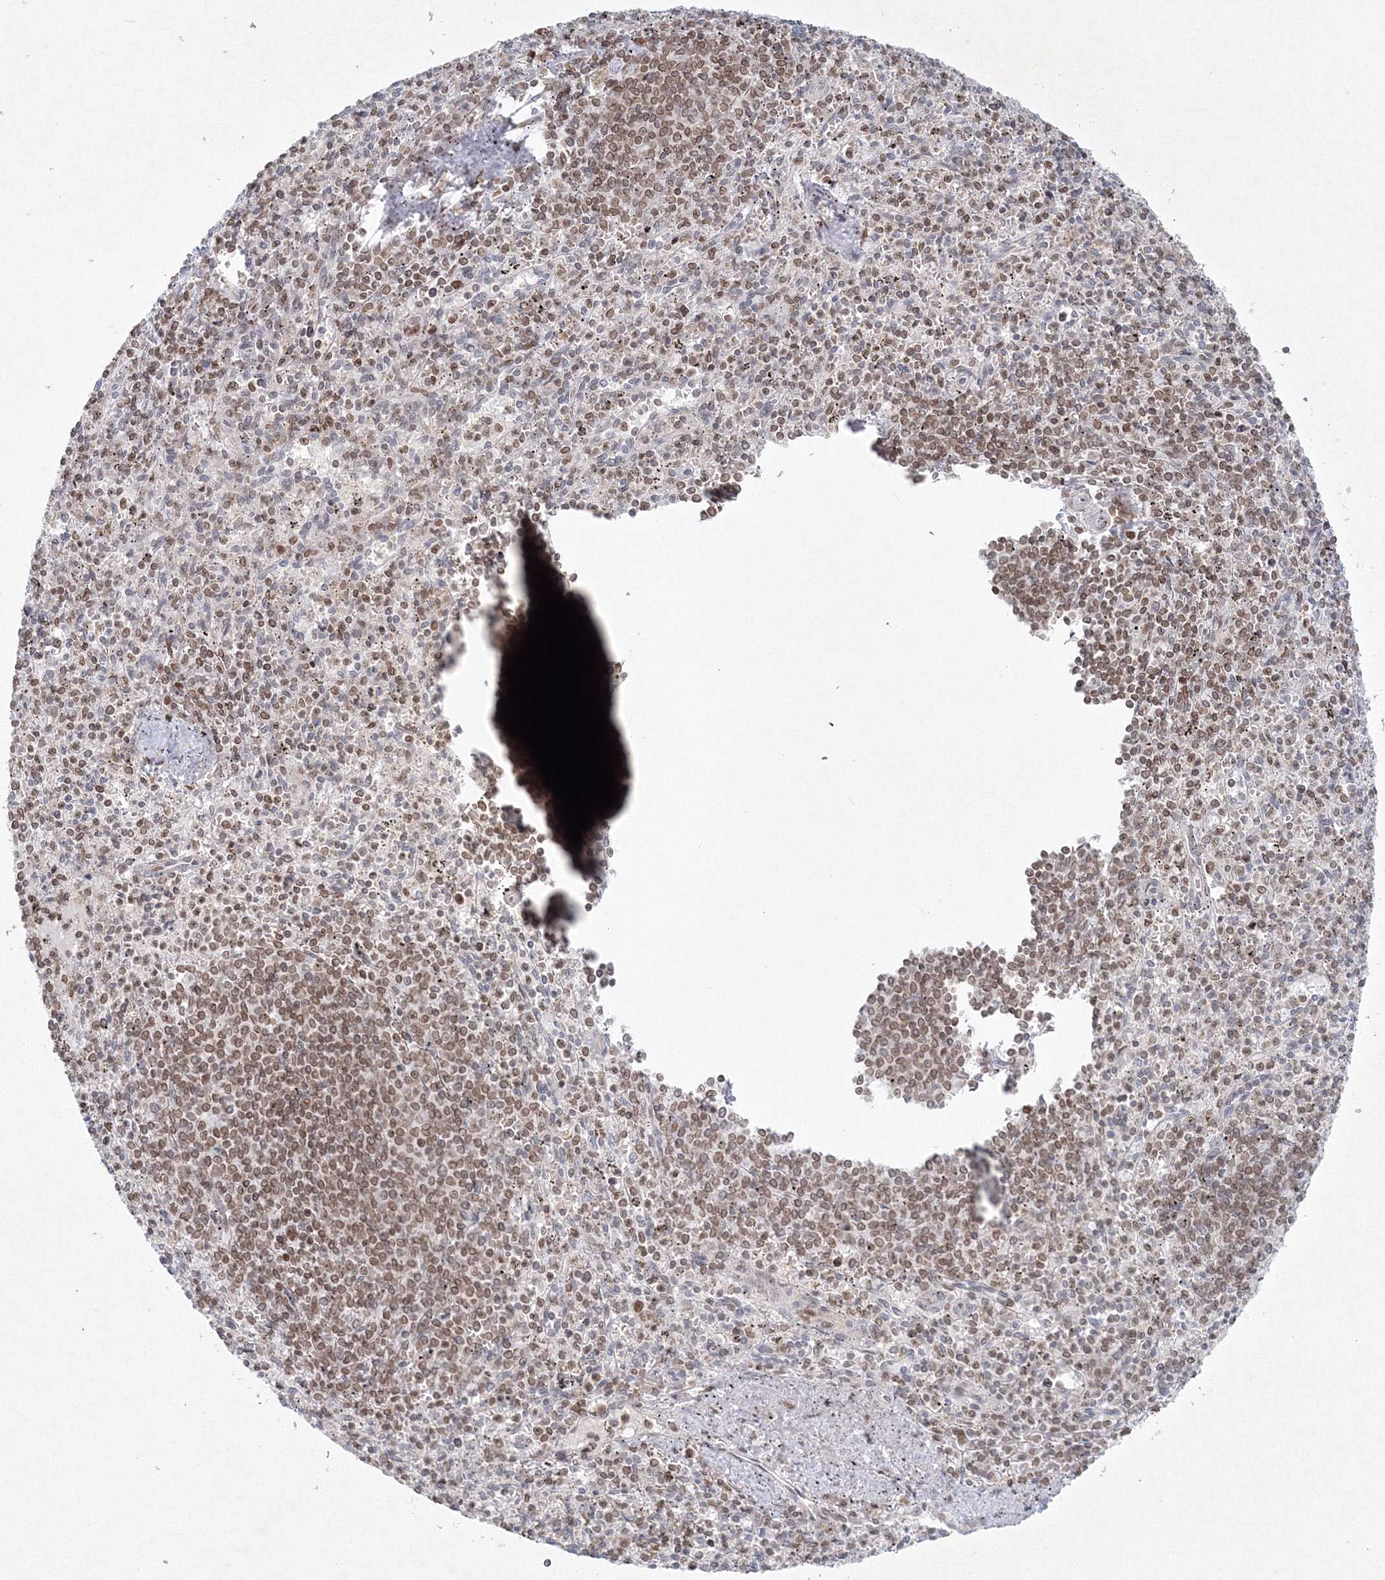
{"staining": {"intensity": "weak", "quantity": "25%-75%", "location": "nuclear"}, "tissue": "spleen", "cell_type": "Cells in red pulp", "image_type": "normal", "snomed": [{"axis": "morphology", "description": "Normal tissue, NOS"}, {"axis": "topography", "description": "Spleen"}], "caption": "Approximately 25%-75% of cells in red pulp in unremarkable spleen show weak nuclear protein expression as visualized by brown immunohistochemical staining.", "gene": "KIF4A", "patient": {"sex": "male", "age": 72}}